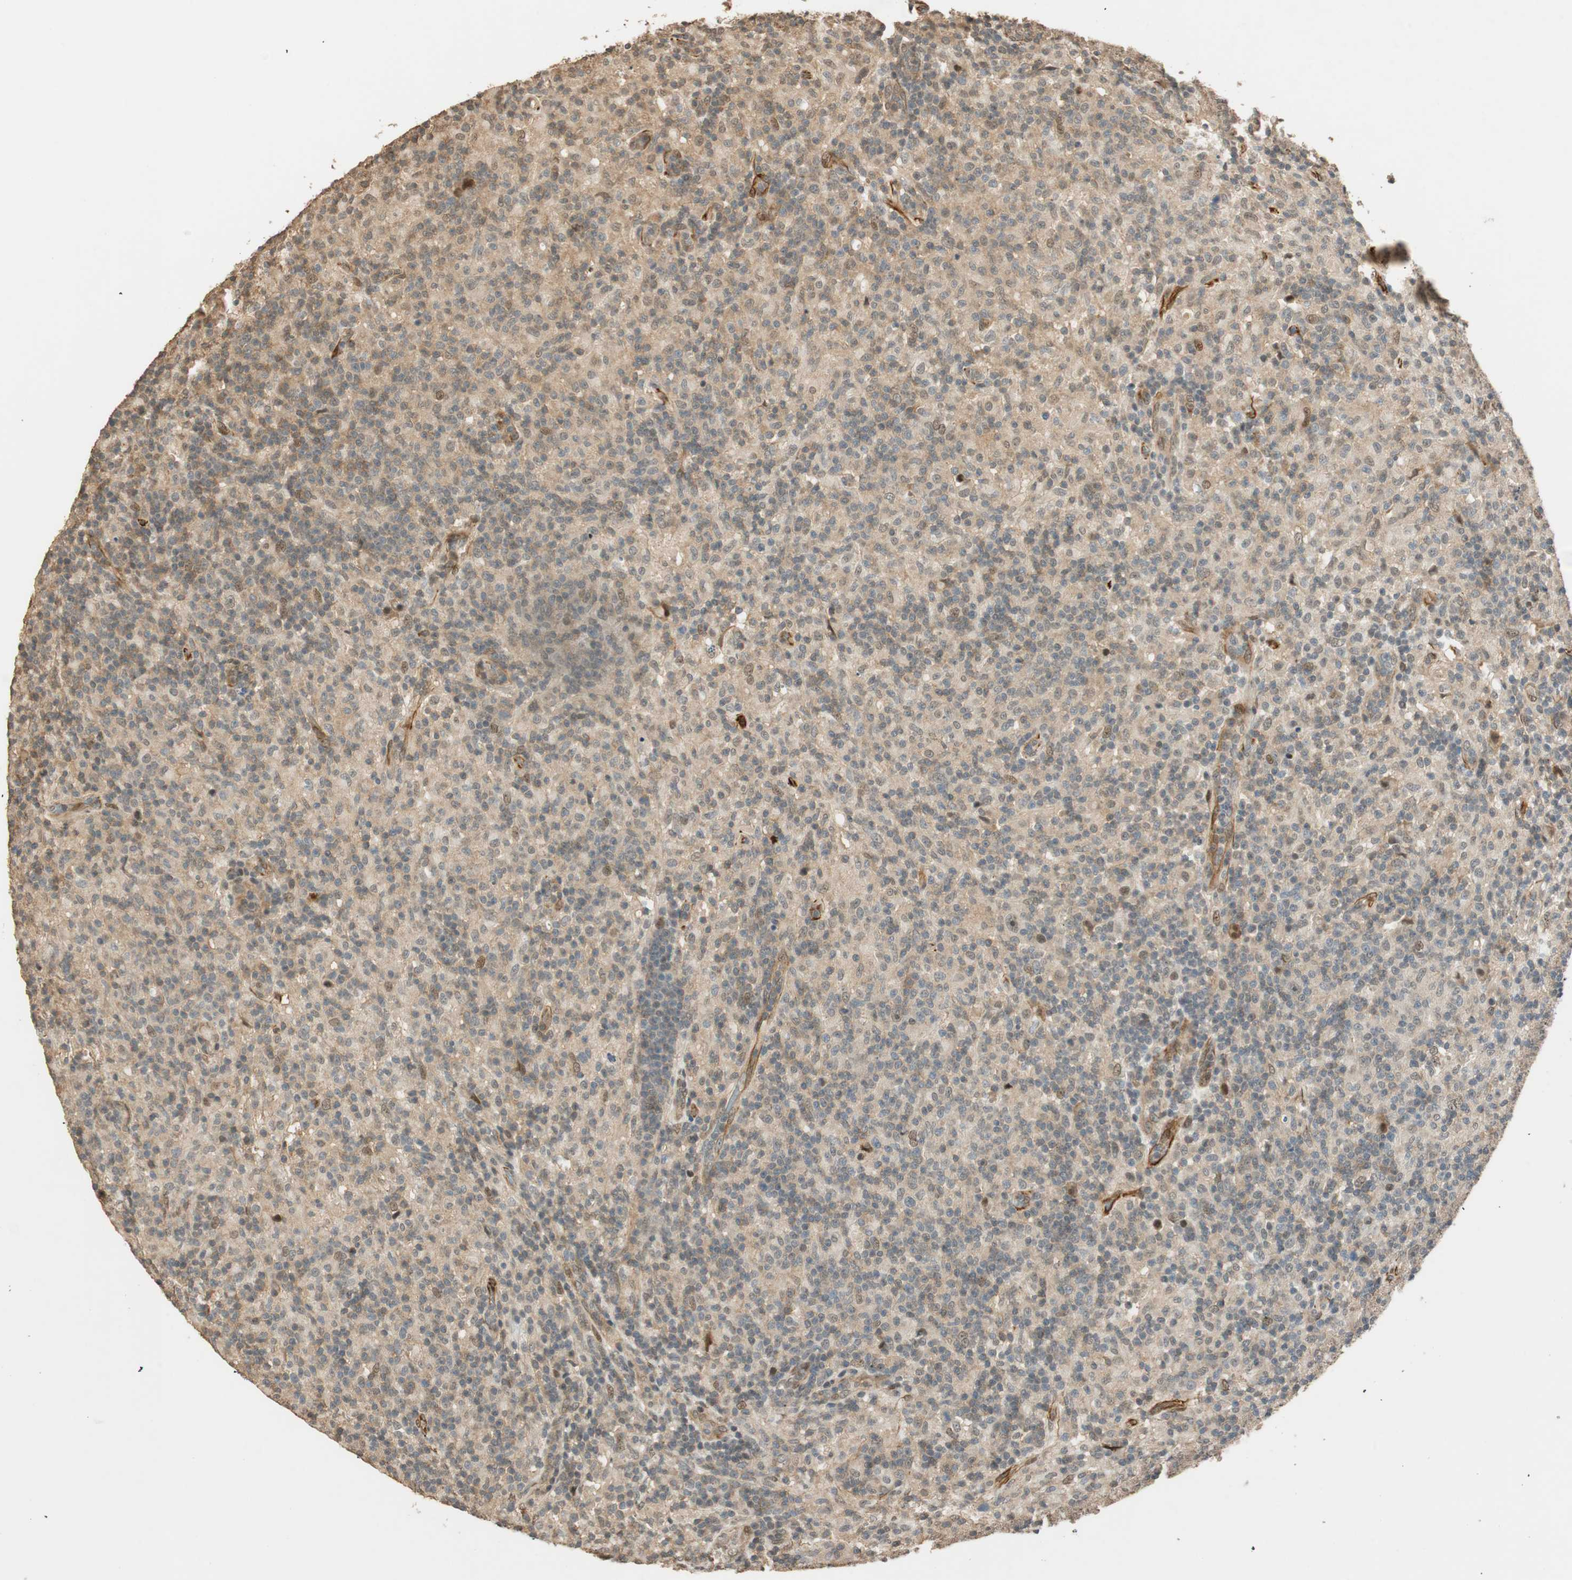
{"staining": {"intensity": "negative", "quantity": "none", "location": "none"}, "tissue": "lymphoma", "cell_type": "Tumor cells", "image_type": "cancer", "snomed": [{"axis": "morphology", "description": "Hodgkin's disease, NOS"}, {"axis": "topography", "description": "Lymph node"}], "caption": "IHC photomicrograph of human lymphoma stained for a protein (brown), which exhibits no expression in tumor cells.", "gene": "NES", "patient": {"sex": "male", "age": 70}}